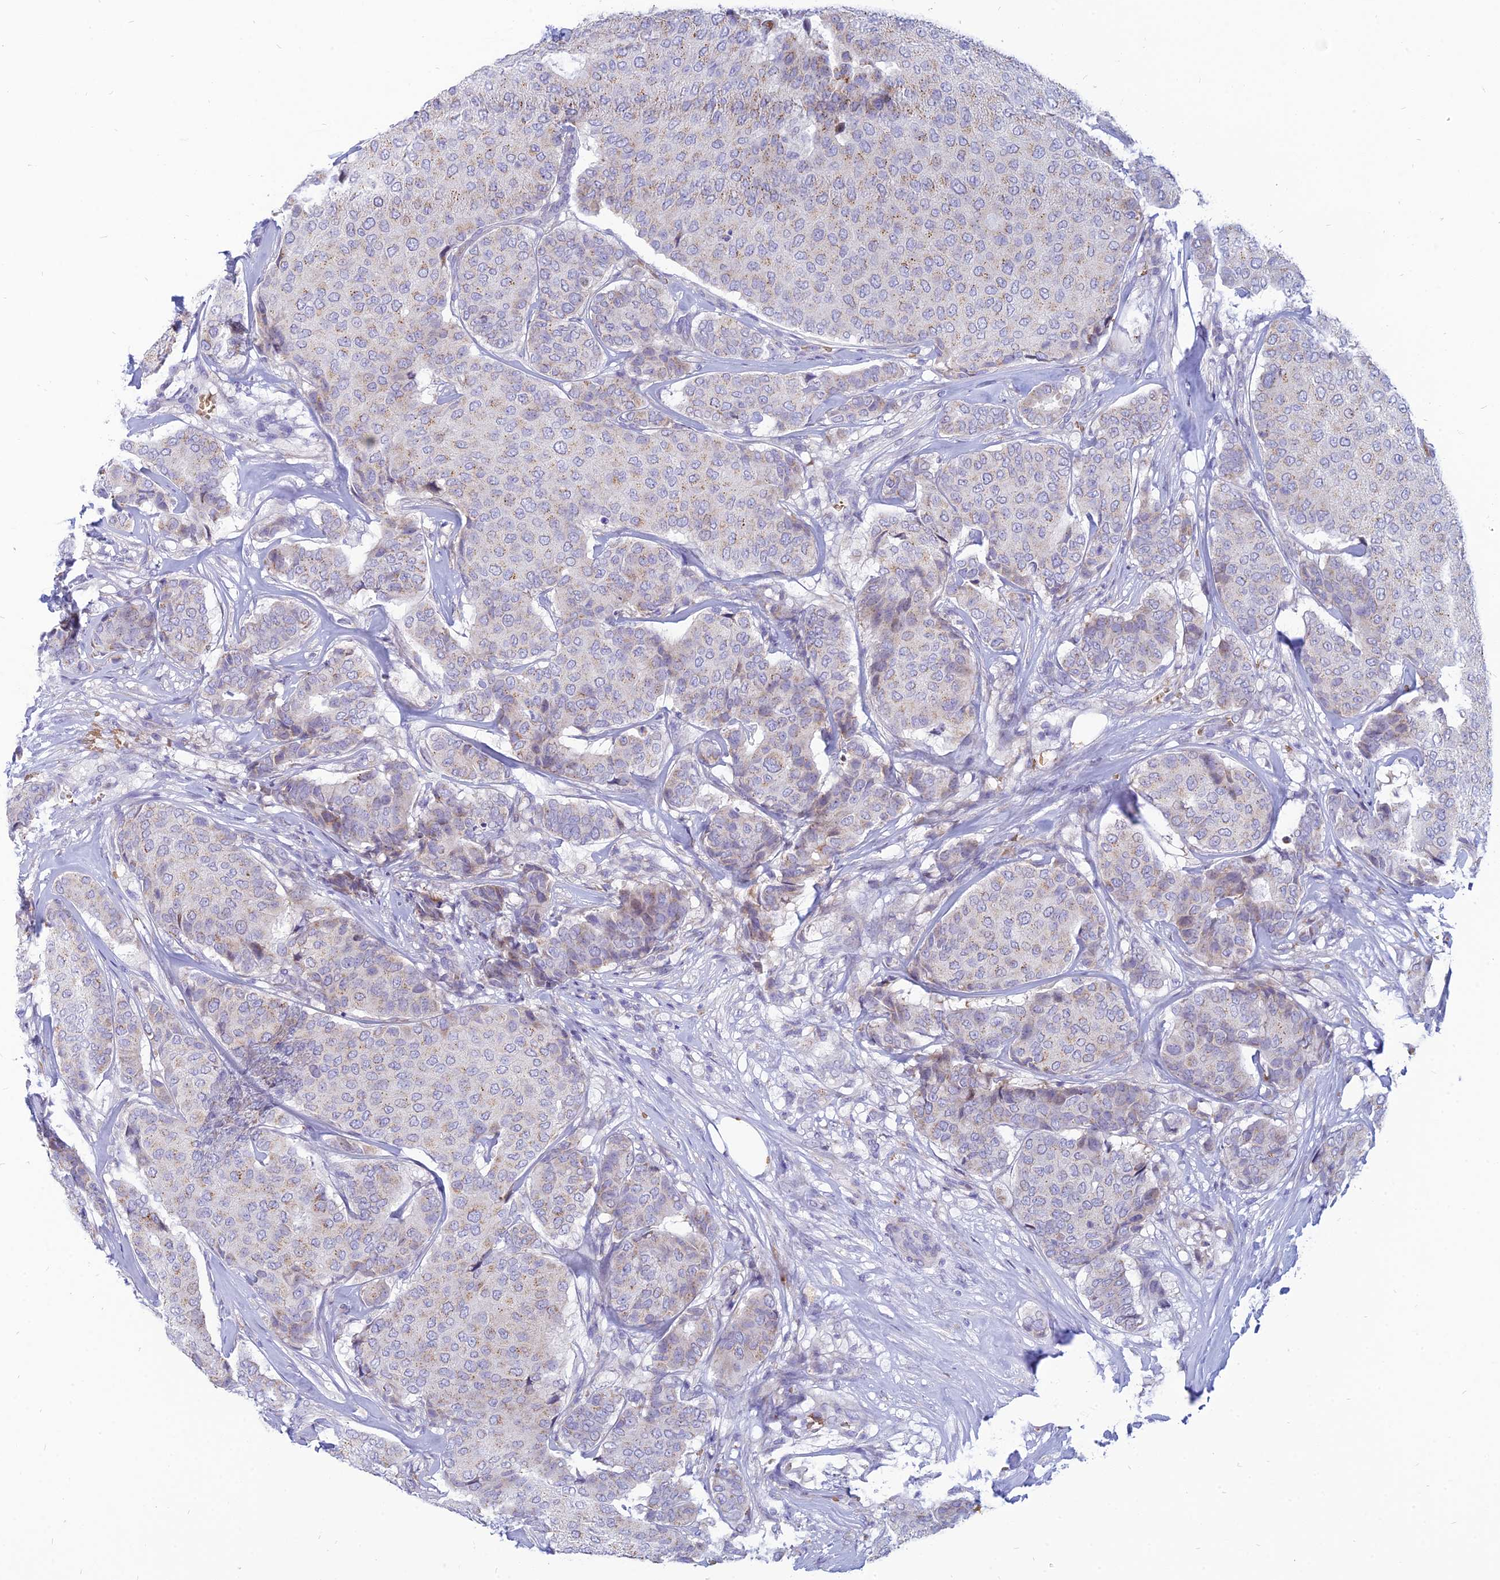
{"staining": {"intensity": "weak", "quantity": "<25%", "location": "cytoplasmic/membranous"}, "tissue": "breast cancer", "cell_type": "Tumor cells", "image_type": "cancer", "snomed": [{"axis": "morphology", "description": "Duct carcinoma"}, {"axis": "topography", "description": "Breast"}], "caption": "IHC of human breast intraductal carcinoma demonstrates no positivity in tumor cells.", "gene": "HHAT", "patient": {"sex": "female", "age": 75}}